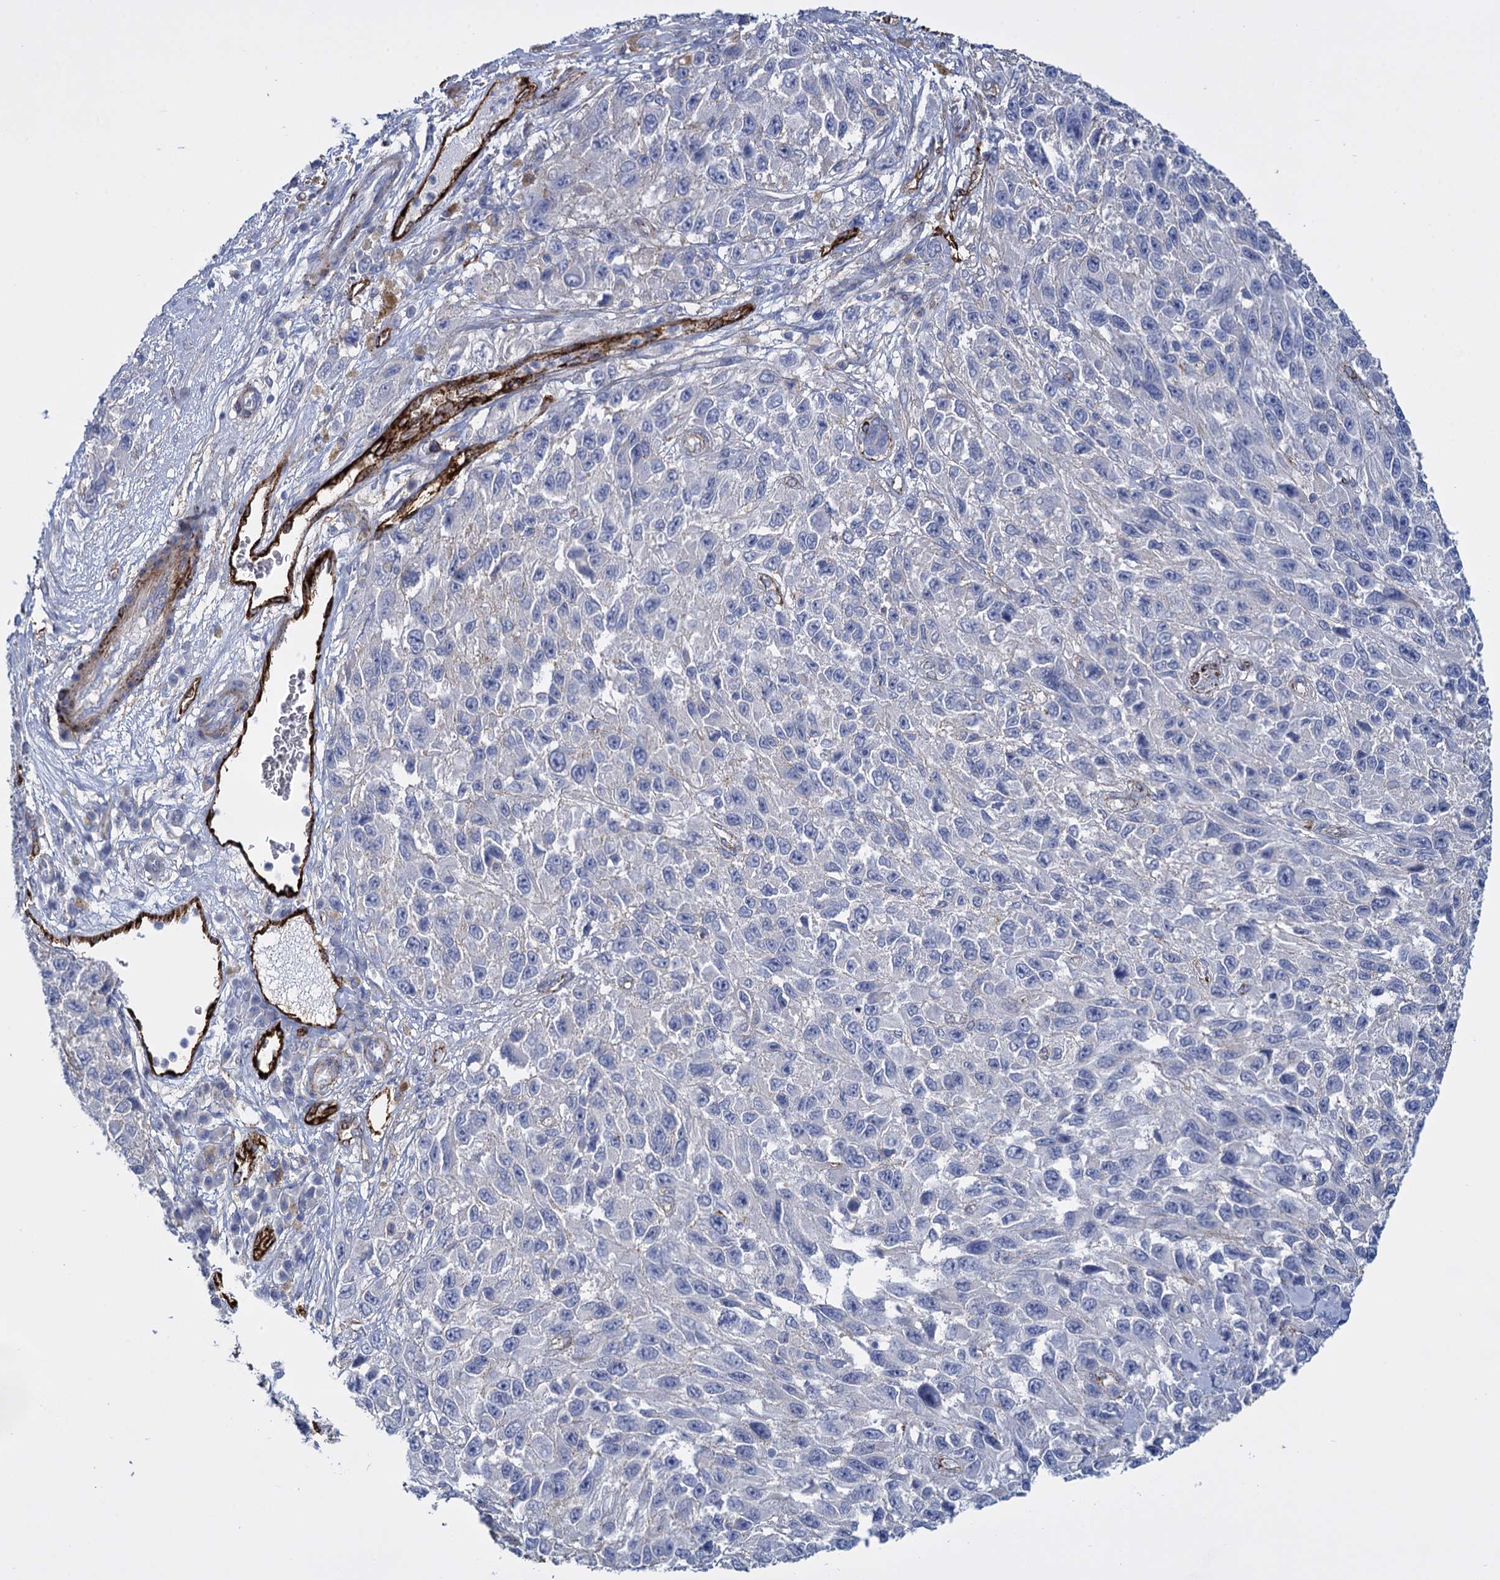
{"staining": {"intensity": "negative", "quantity": "none", "location": "none"}, "tissue": "melanoma", "cell_type": "Tumor cells", "image_type": "cancer", "snomed": [{"axis": "morphology", "description": "Normal tissue, NOS"}, {"axis": "morphology", "description": "Malignant melanoma, NOS"}, {"axis": "topography", "description": "Skin"}], "caption": "There is no significant staining in tumor cells of malignant melanoma.", "gene": "SNCG", "patient": {"sex": "female", "age": 96}}